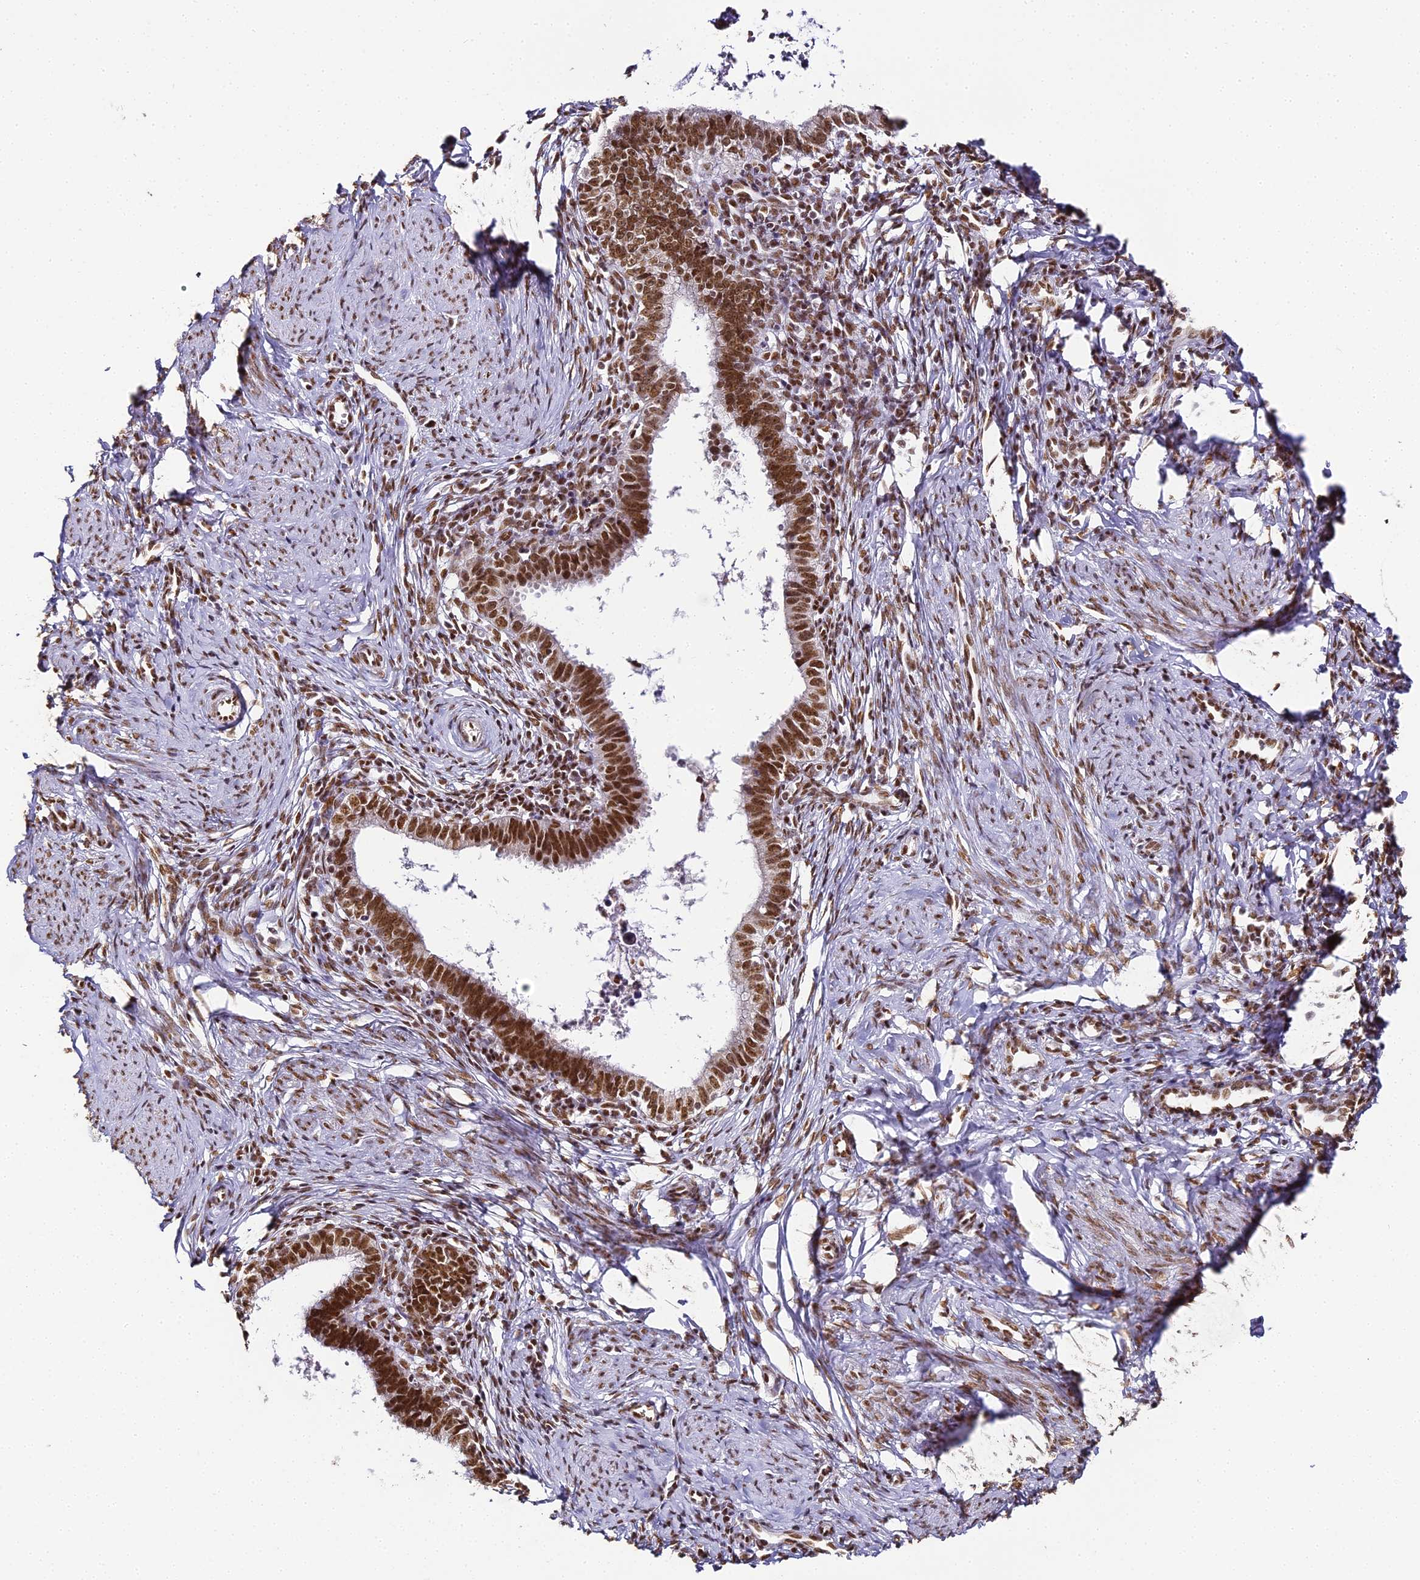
{"staining": {"intensity": "strong", "quantity": ">75%", "location": "nuclear"}, "tissue": "cervical cancer", "cell_type": "Tumor cells", "image_type": "cancer", "snomed": [{"axis": "morphology", "description": "Adenocarcinoma, NOS"}, {"axis": "topography", "description": "Cervix"}], "caption": "There is high levels of strong nuclear expression in tumor cells of cervical adenocarcinoma, as demonstrated by immunohistochemical staining (brown color).", "gene": "HNRNPA1", "patient": {"sex": "female", "age": 36}}